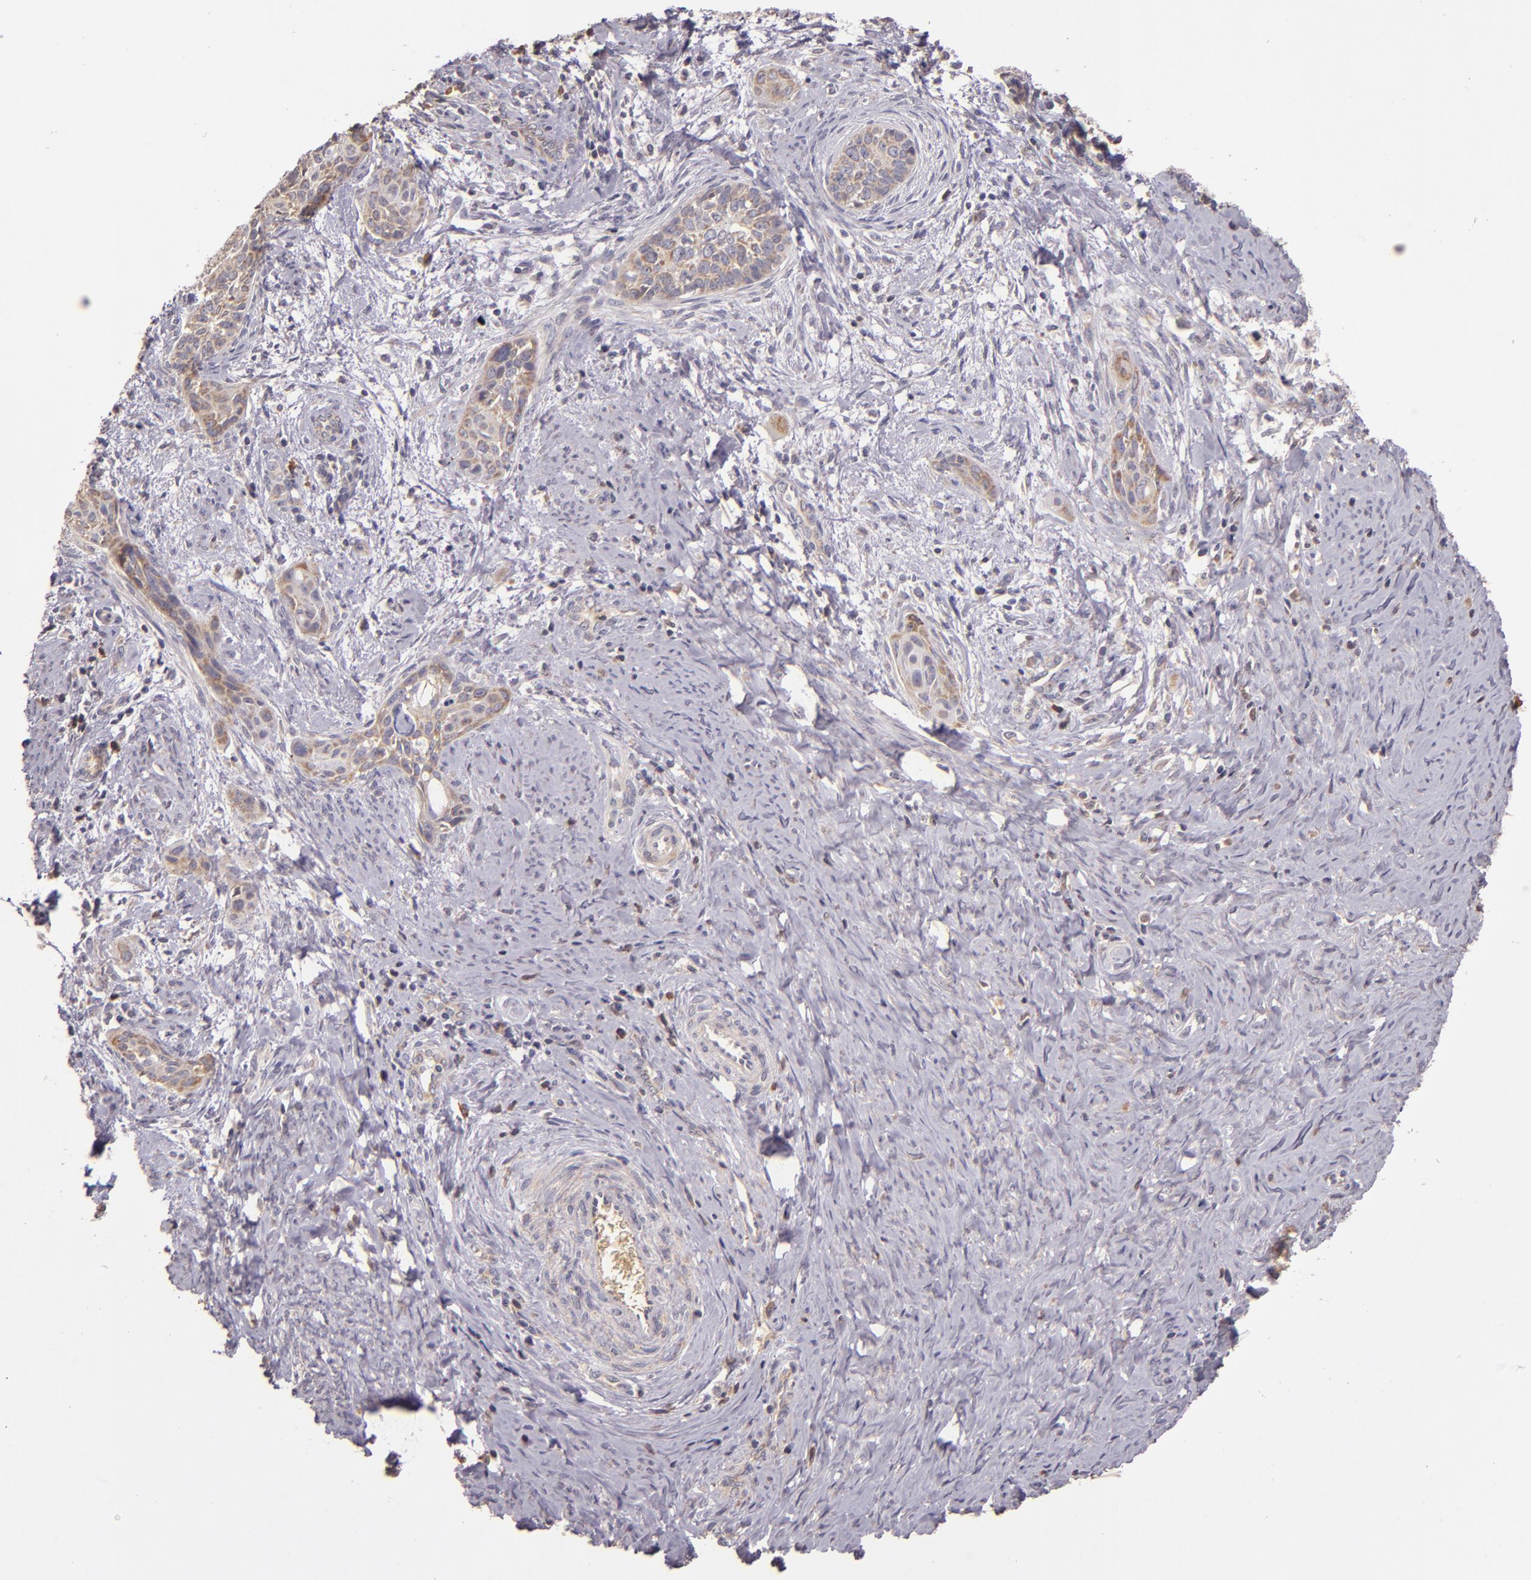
{"staining": {"intensity": "weak", "quantity": ">75%", "location": "cytoplasmic/membranous"}, "tissue": "cervical cancer", "cell_type": "Tumor cells", "image_type": "cancer", "snomed": [{"axis": "morphology", "description": "Squamous cell carcinoma, NOS"}, {"axis": "topography", "description": "Cervix"}], "caption": "High-magnification brightfield microscopy of cervical squamous cell carcinoma stained with DAB (brown) and counterstained with hematoxylin (blue). tumor cells exhibit weak cytoplasmic/membranous expression is present in approximately>75% of cells.", "gene": "ABL1", "patient": {"sex": "female", "age": 33}}